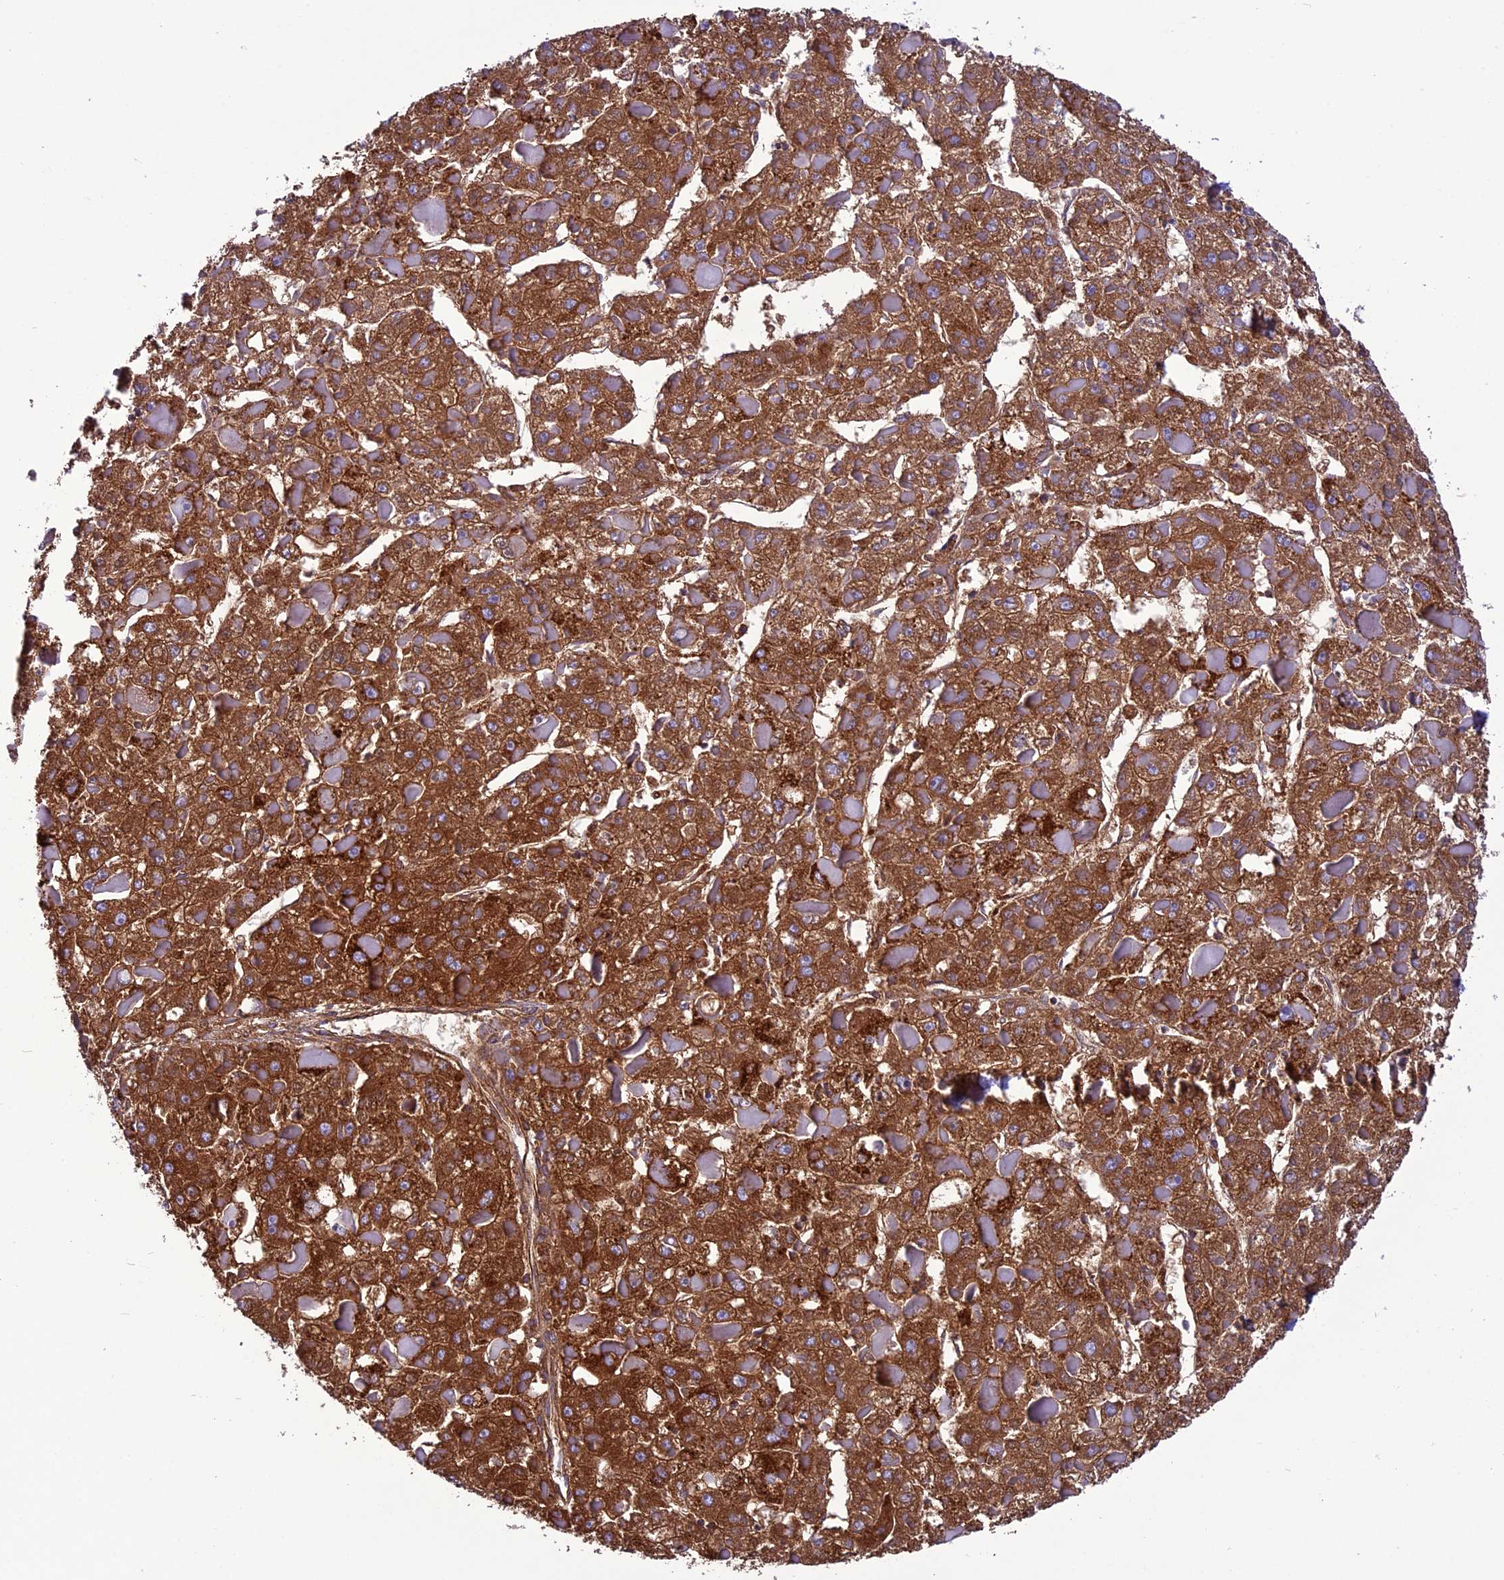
{"staining": {"intensity": "strong", "quantity": ">75%", "location": "cytoplasmic/membranous"}, "tissue": "liver cancer", "cell_type": "Tumor cells", "image_type": "cancer", "snomed": [{"axis": "morphology", "description": "Carcinoma, Hepatocellular, NOS"}, {"axis": "topography", "description": "Liver"}], "caption": "About >75% of tumor cells in human liver hepatocellular carcinoma display strong cytoplasmic/membranous protein expression as visualized by brown immunohistochemical staining.", "gene": "ICA1L", "patient": {"sex": "female", "age": 73}}